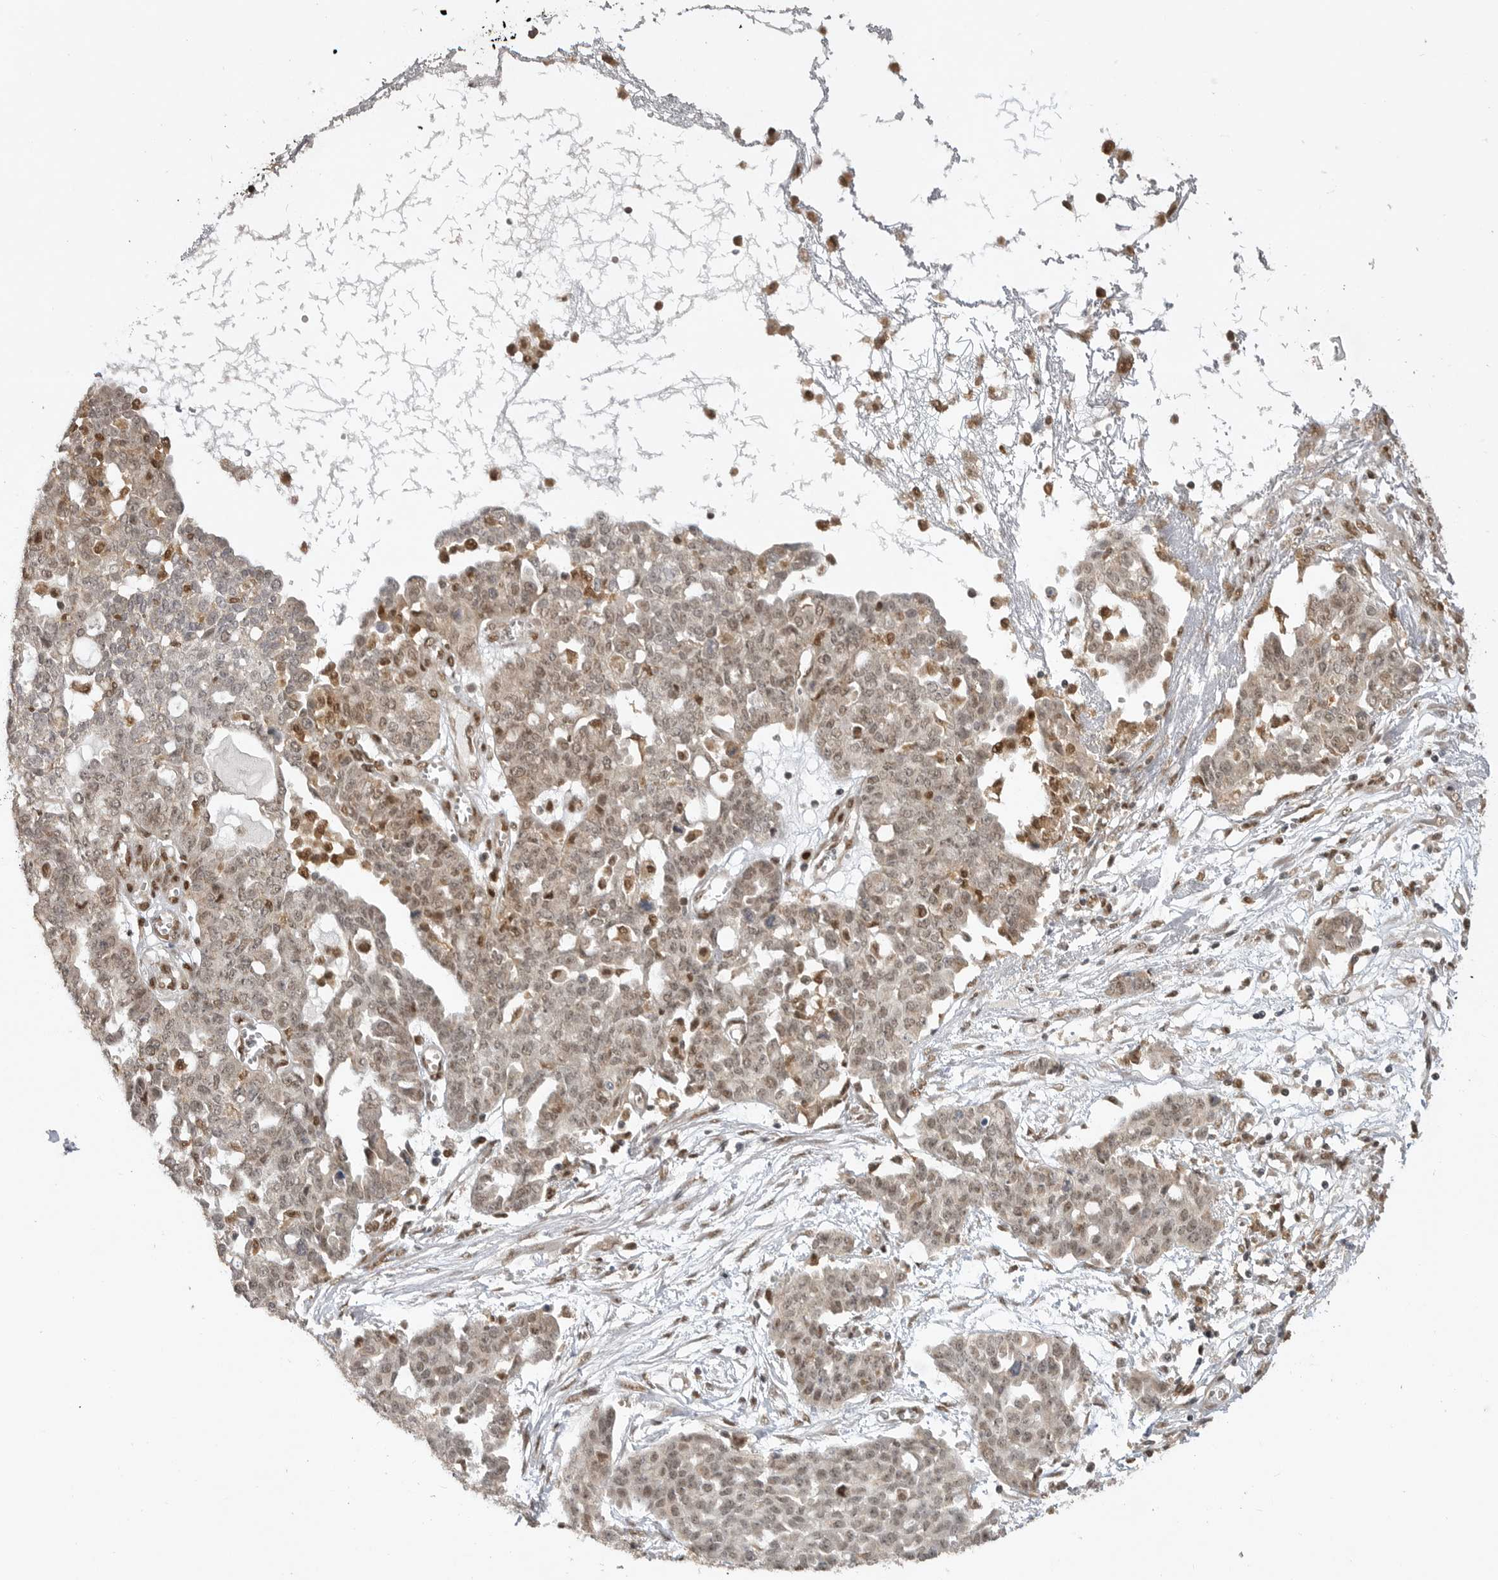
{"staining": {"intensity": "weak", "quantity": ">75%", "location": "cytoplasmic/membranous,nuclear"}, "tissue": "ovarian cancer", "cell_type": "Tumor cells", "image_type": "cancer", "snomed": [{"axis": "morphology", "description": "Cystadenocarcinoma, serous, NOS"}, {"axis": "topography", "description": "Soft tissue"}, {"axis": "topography", "description": "Ovary"}], "caption": "A histopathology image of human ovarian cancer stained for a protein exhibits weak cytoplasmic/membranous and nuclear brown staining in tumor cells.", "gene": "ALKAL1", "patient": {"sex": "female", "age": 57}}